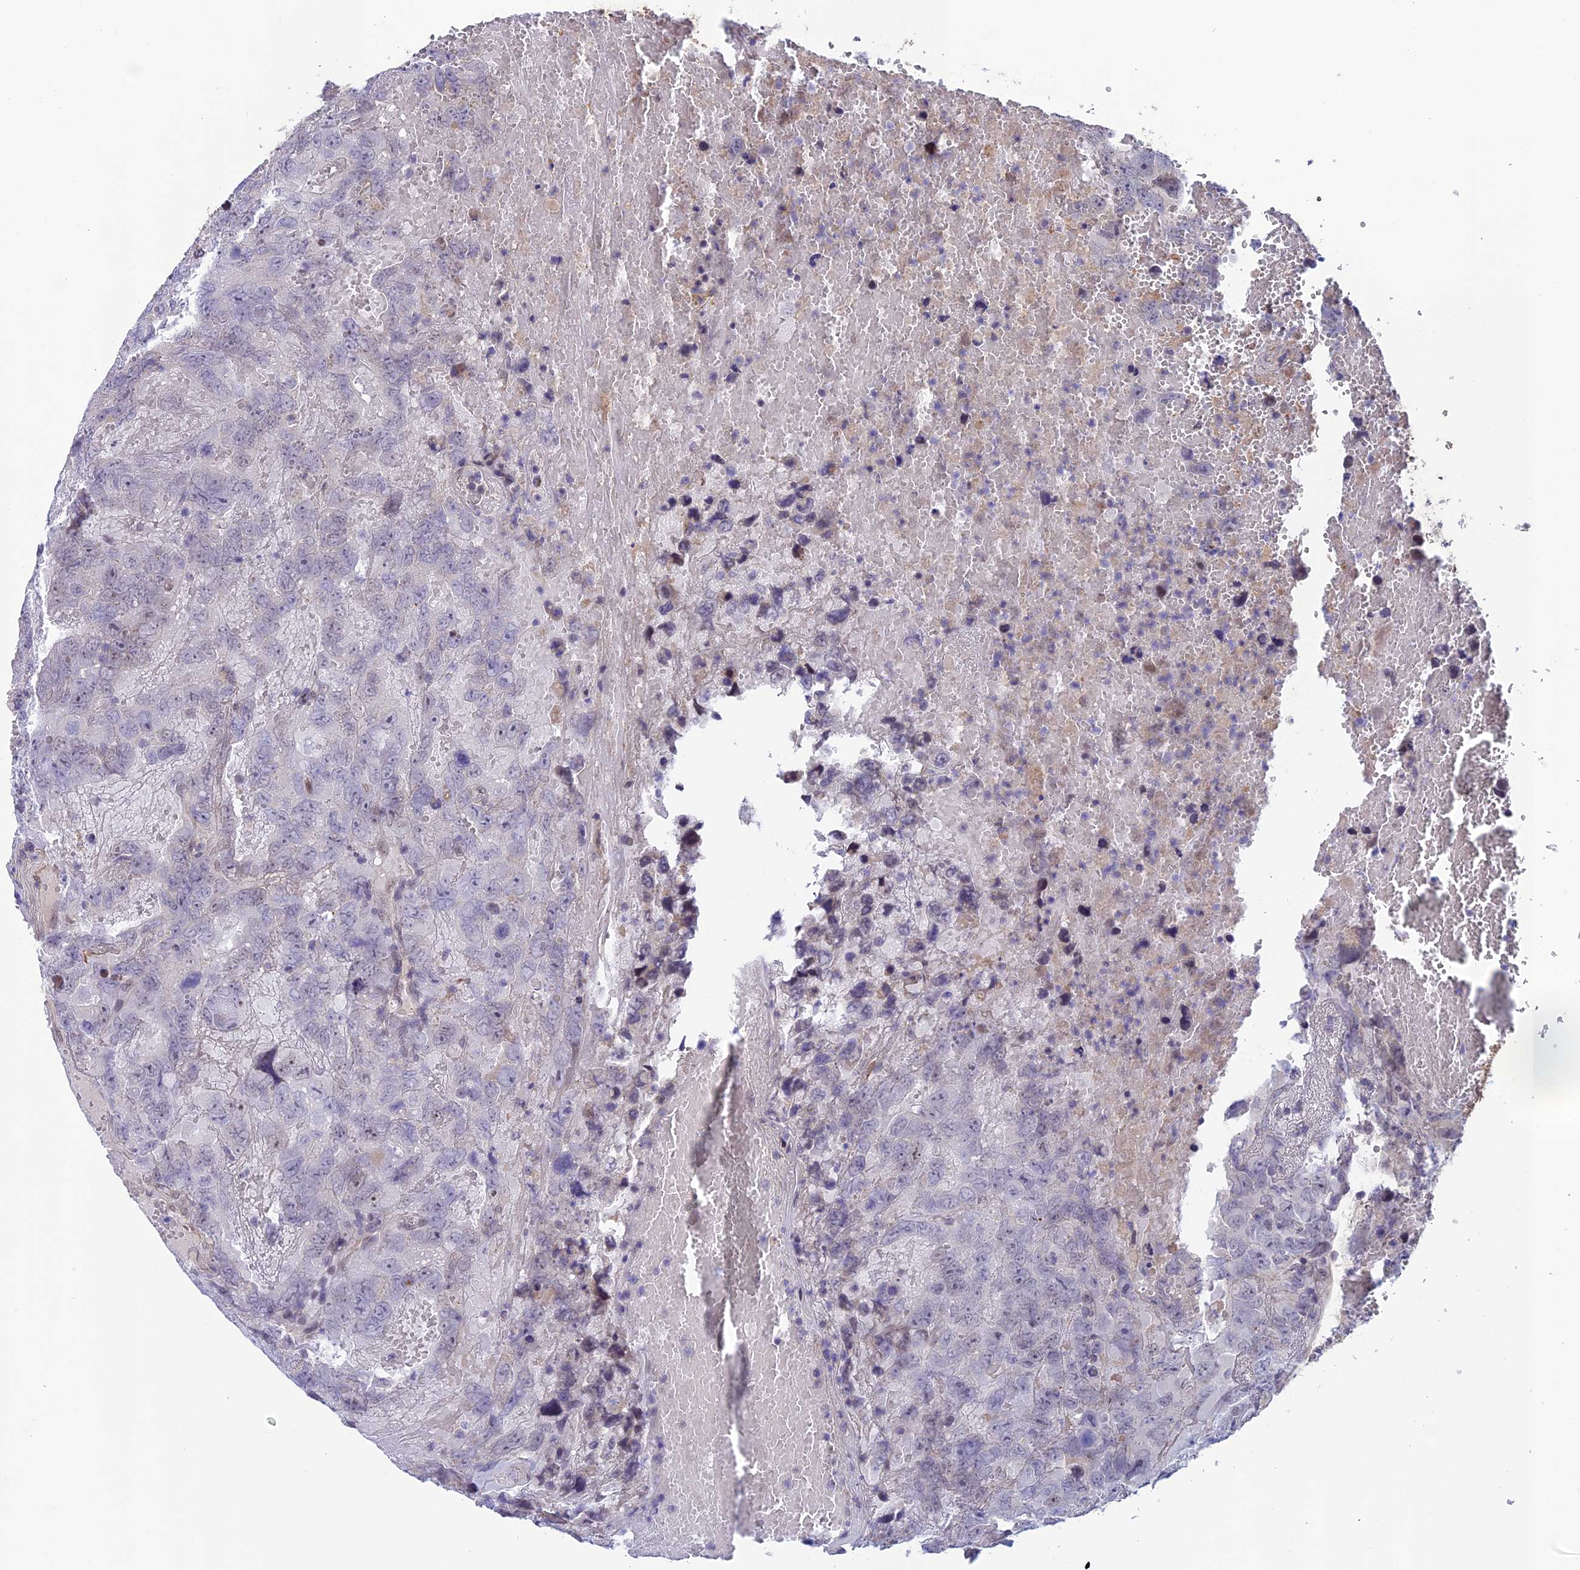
{"staining": {"intensity": "moderate", "quantity": "<25%", "location": "cytoplasmic/membranous"}, "tissue": "testis cancer", "cell_type": "Tumor cells", "image_type": "cancer", "snomed": [{"axis": "morphology", "description": "Carcinoma, Embryonal, NOS"}, {"axis": "topography", "description": "Testis"}], "caption": "Immunohistochemistry (IHC) of testis cancer (embryonal carcinoma) displays low levels of moderate cytoplasmic/membranous positivity in approximately <25% of tumor cells. Ihc stains the protein of interest in brown and the nuclei are stained blue.", "gene": "FKBPL", "patient": {"sex": "male", "age": 45}}